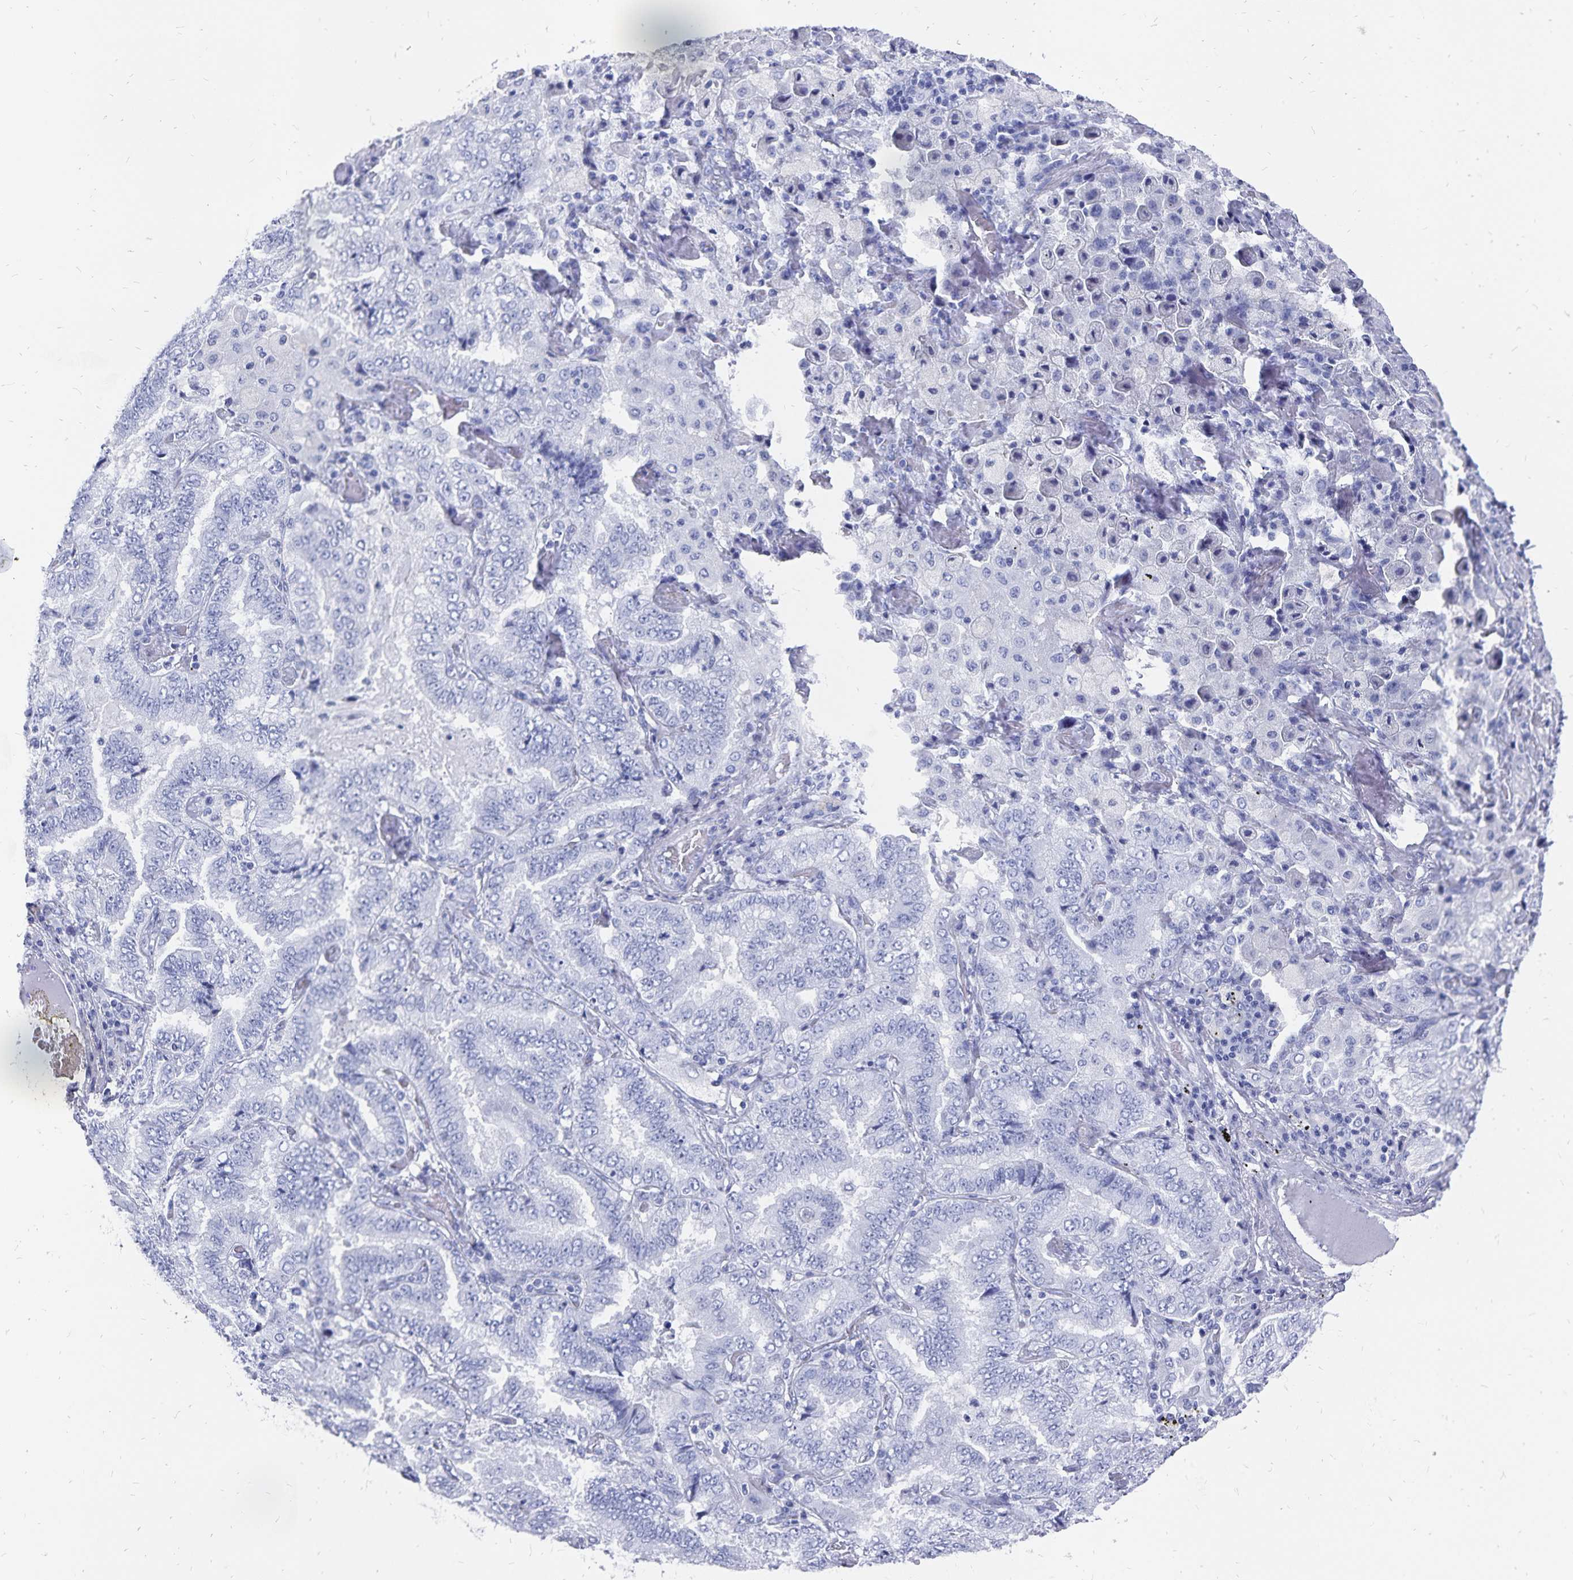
{"staining": {"intensity": "negative", "quantity": "none", "location": "none"}, "tissue": "lung cancer", "cell_type": "Tumor cells", "image_type": "cancer", "snomed": [{"axis": "morphology", "description": "Aneuploidy"}, {"axis": "morphology", "description": "Adenocarcinoma, NOS"}, {"axis": "morphology", "description": "Adenocarcinoma, metastatic, NOS"}, {"axis": "topography", "description": "Lymph node"}, {"axis": "topography", "description": "Lung"}], "caption": "Tumor cells are negative for brown protein staining in adenocarcinoma (lung).", "gene": "ADH1A", "patient": {"sex": "female", "age": 48}}